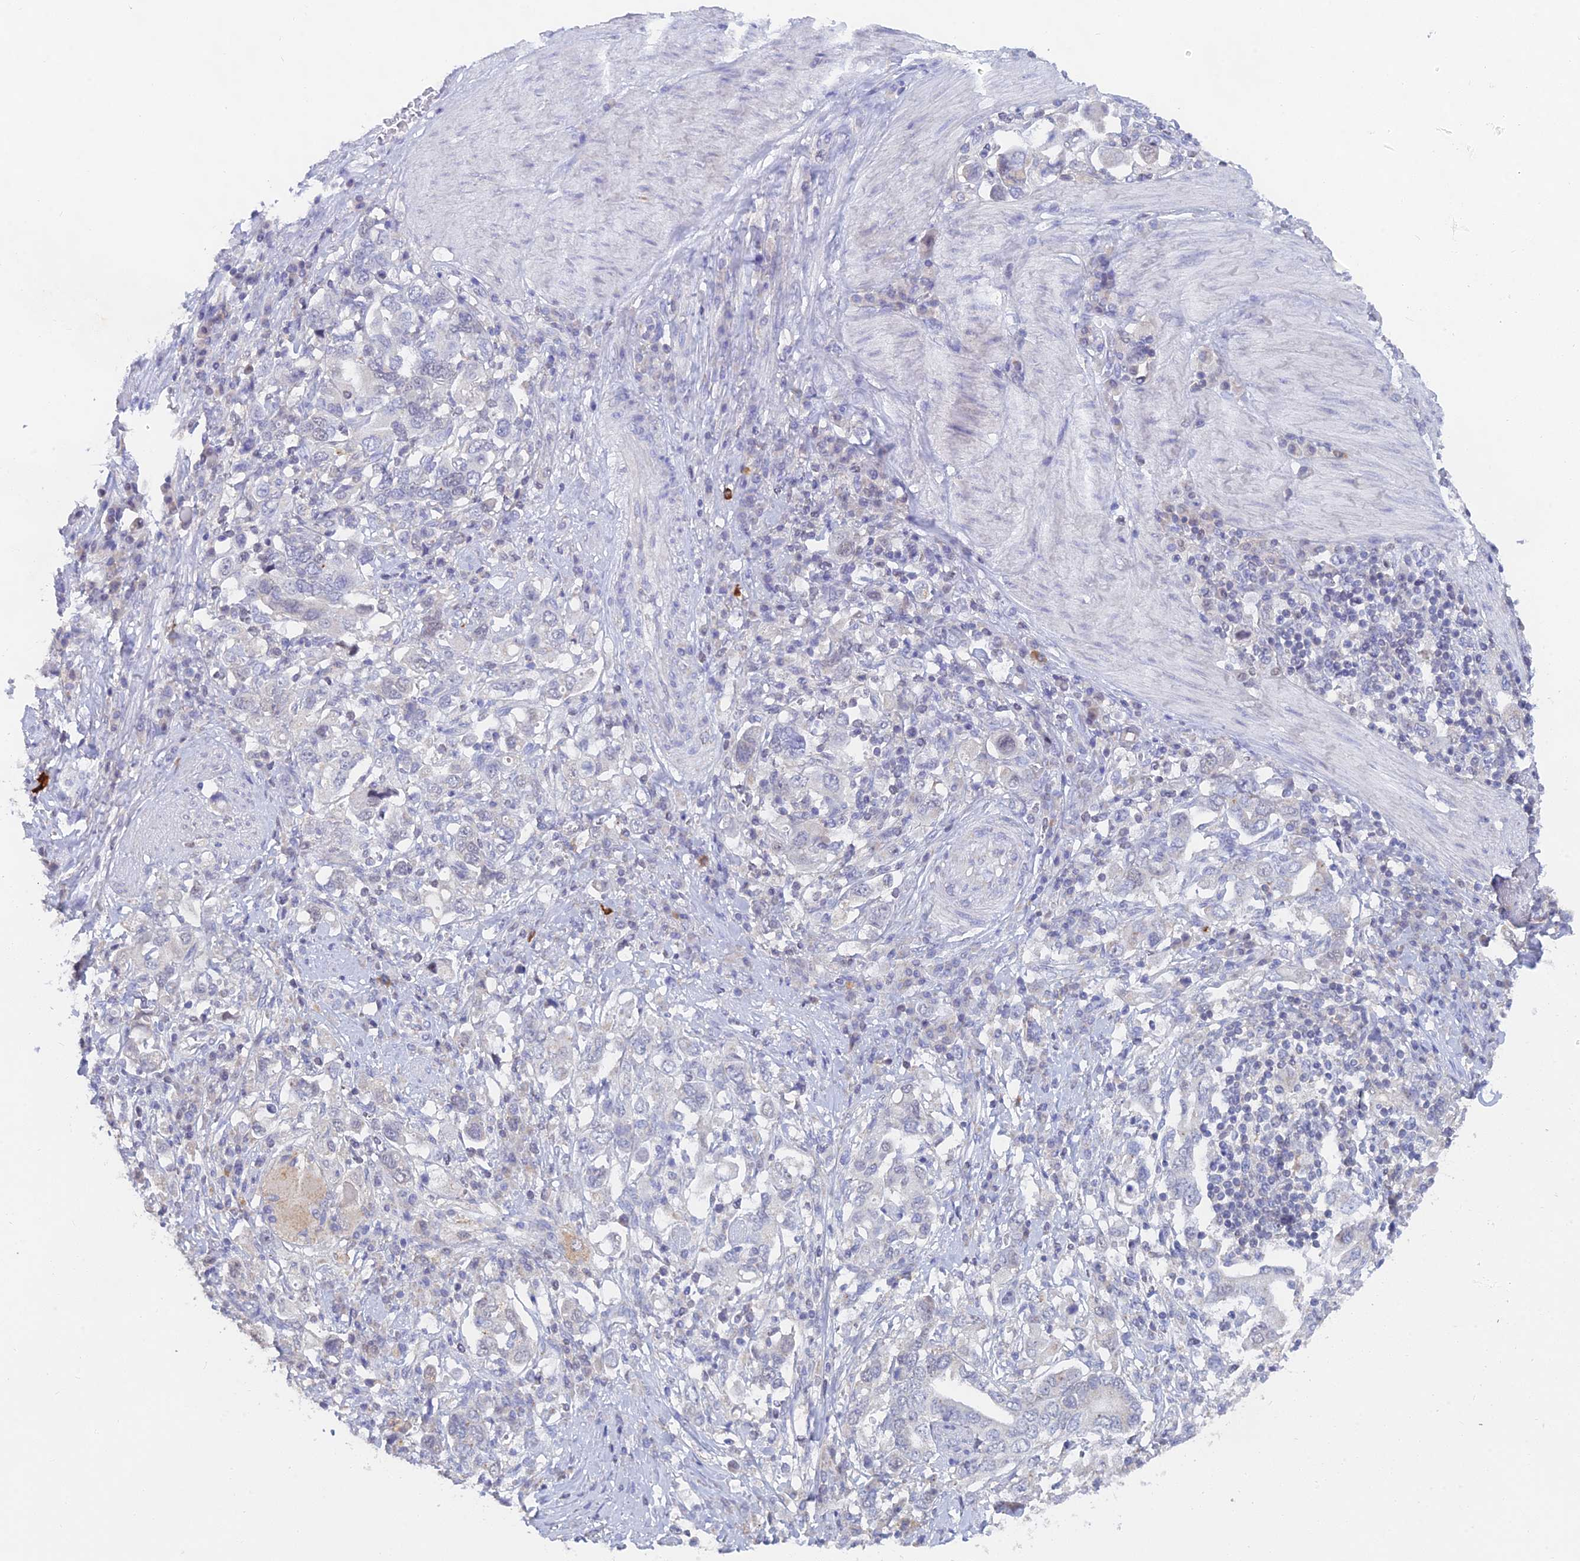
{"staining": {"intensity": "negative", "quantity": "none", "location": "none"}, "tissue": "stomach cancer", "cell_type": "Tumor cells", "image_type": "cancer", "snomed": [{"axis": "morphology", "description": "Adenocarcinoma, NOS"}, {"axis": "topography", "description": "Stomach, upper"}, {"axis": "topography", "description": "Stomach"}], "caption": "Tumor cells are negative for brown protein staining in adenocarcinoma (stomach).", "gene": "LRIF1", "patient": {"sex": "male", "age": 62}}